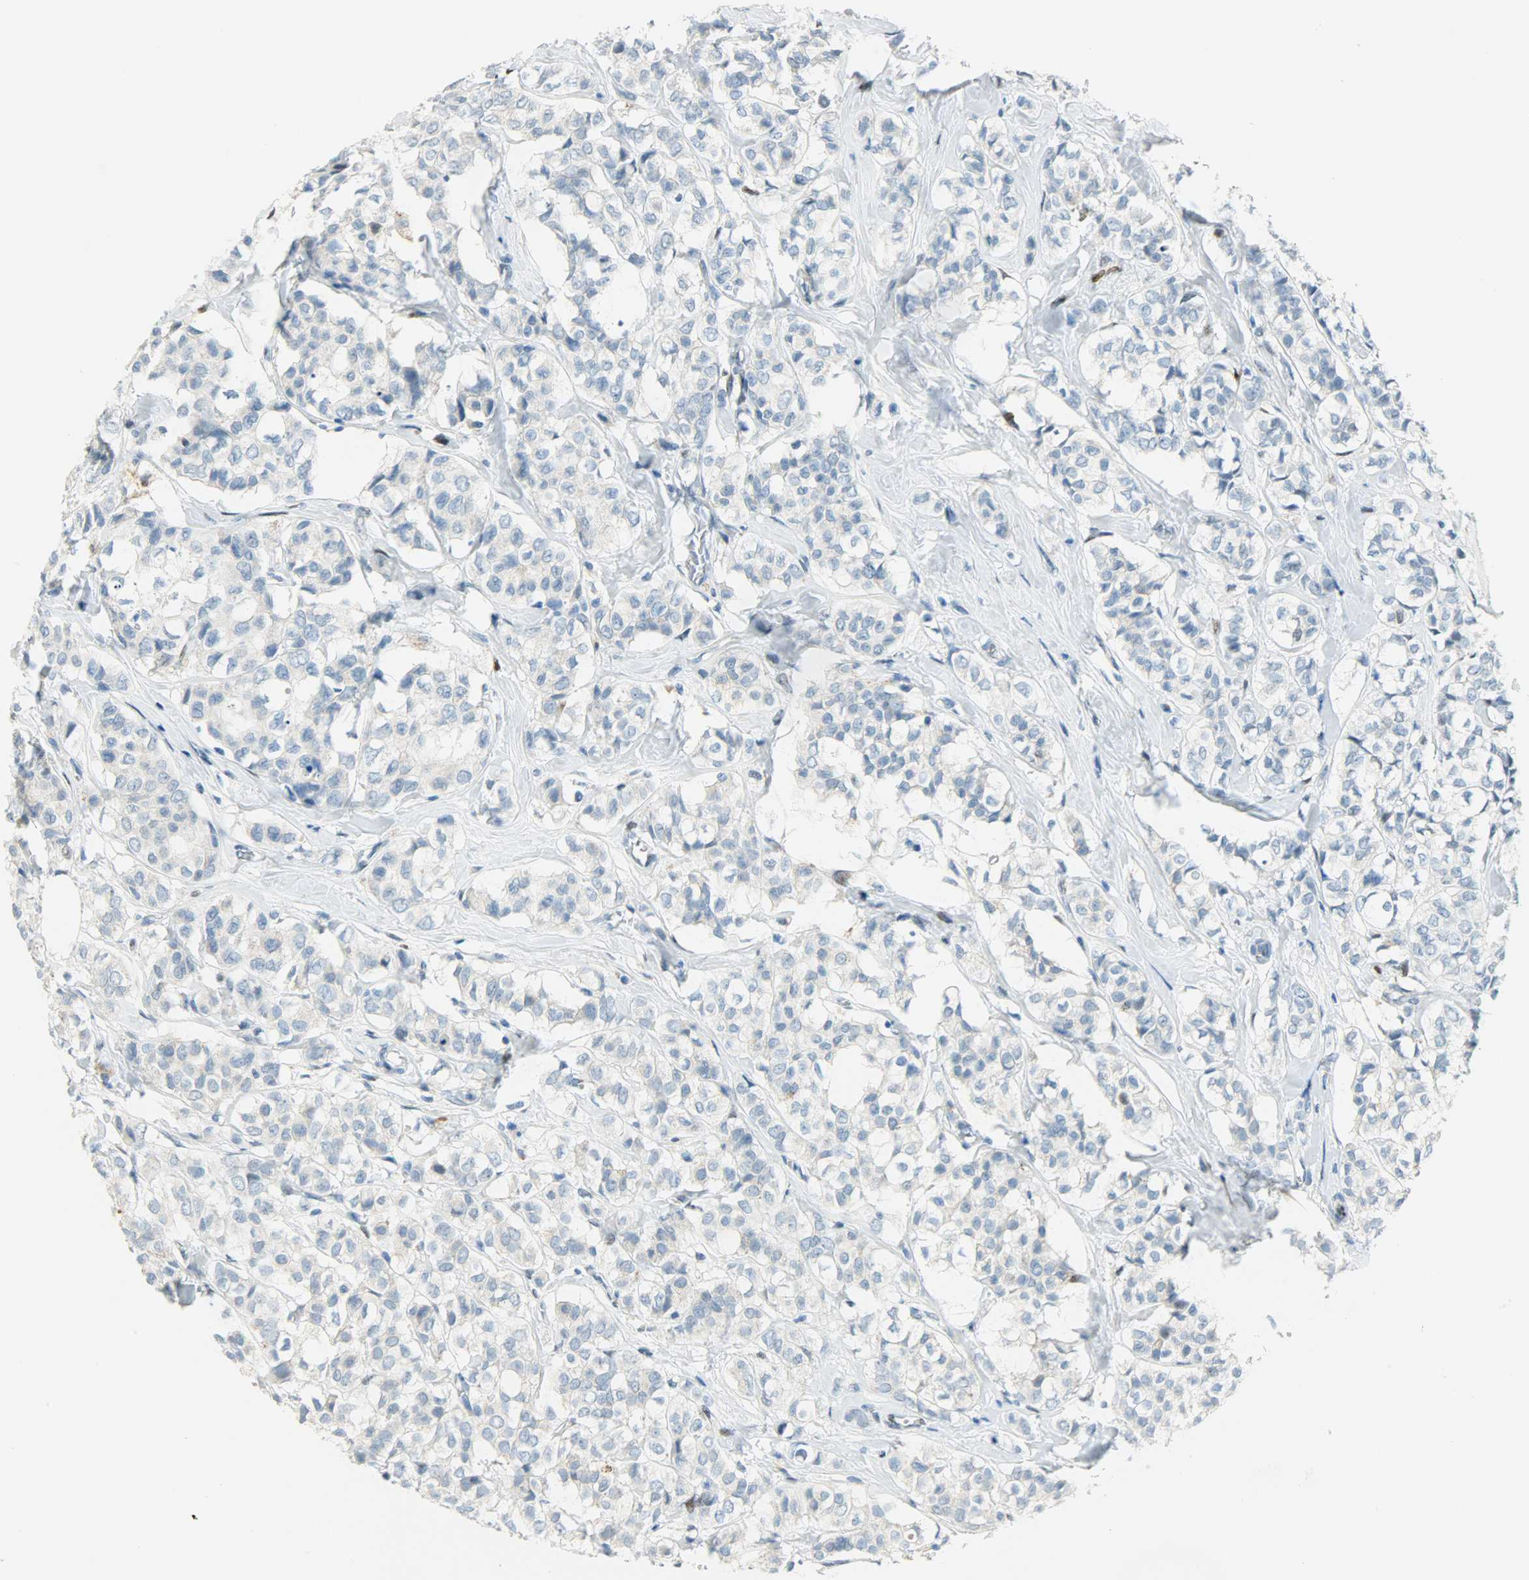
{"staining": {"intensity": "weak", "quantity": "<25%", "location": "nuclear"}, "tissue": "breast cancer", "cell_type": "Tumor cells", "image_type": "cancer", "snomed": [{"axis": "morphology", "description": "Lobular carcinoma"}, {"axis": "topography", "description": "Breast"}], "caption": "High magnification brightfield microscopy of breast cancer (lobular carcinoma) stained with DAB (brown) and counterstained with hematoxylin (blue): tumor cells show no significant expression.", "gene": "JUNB", "patient": {"sex": "female", "age": 60}}